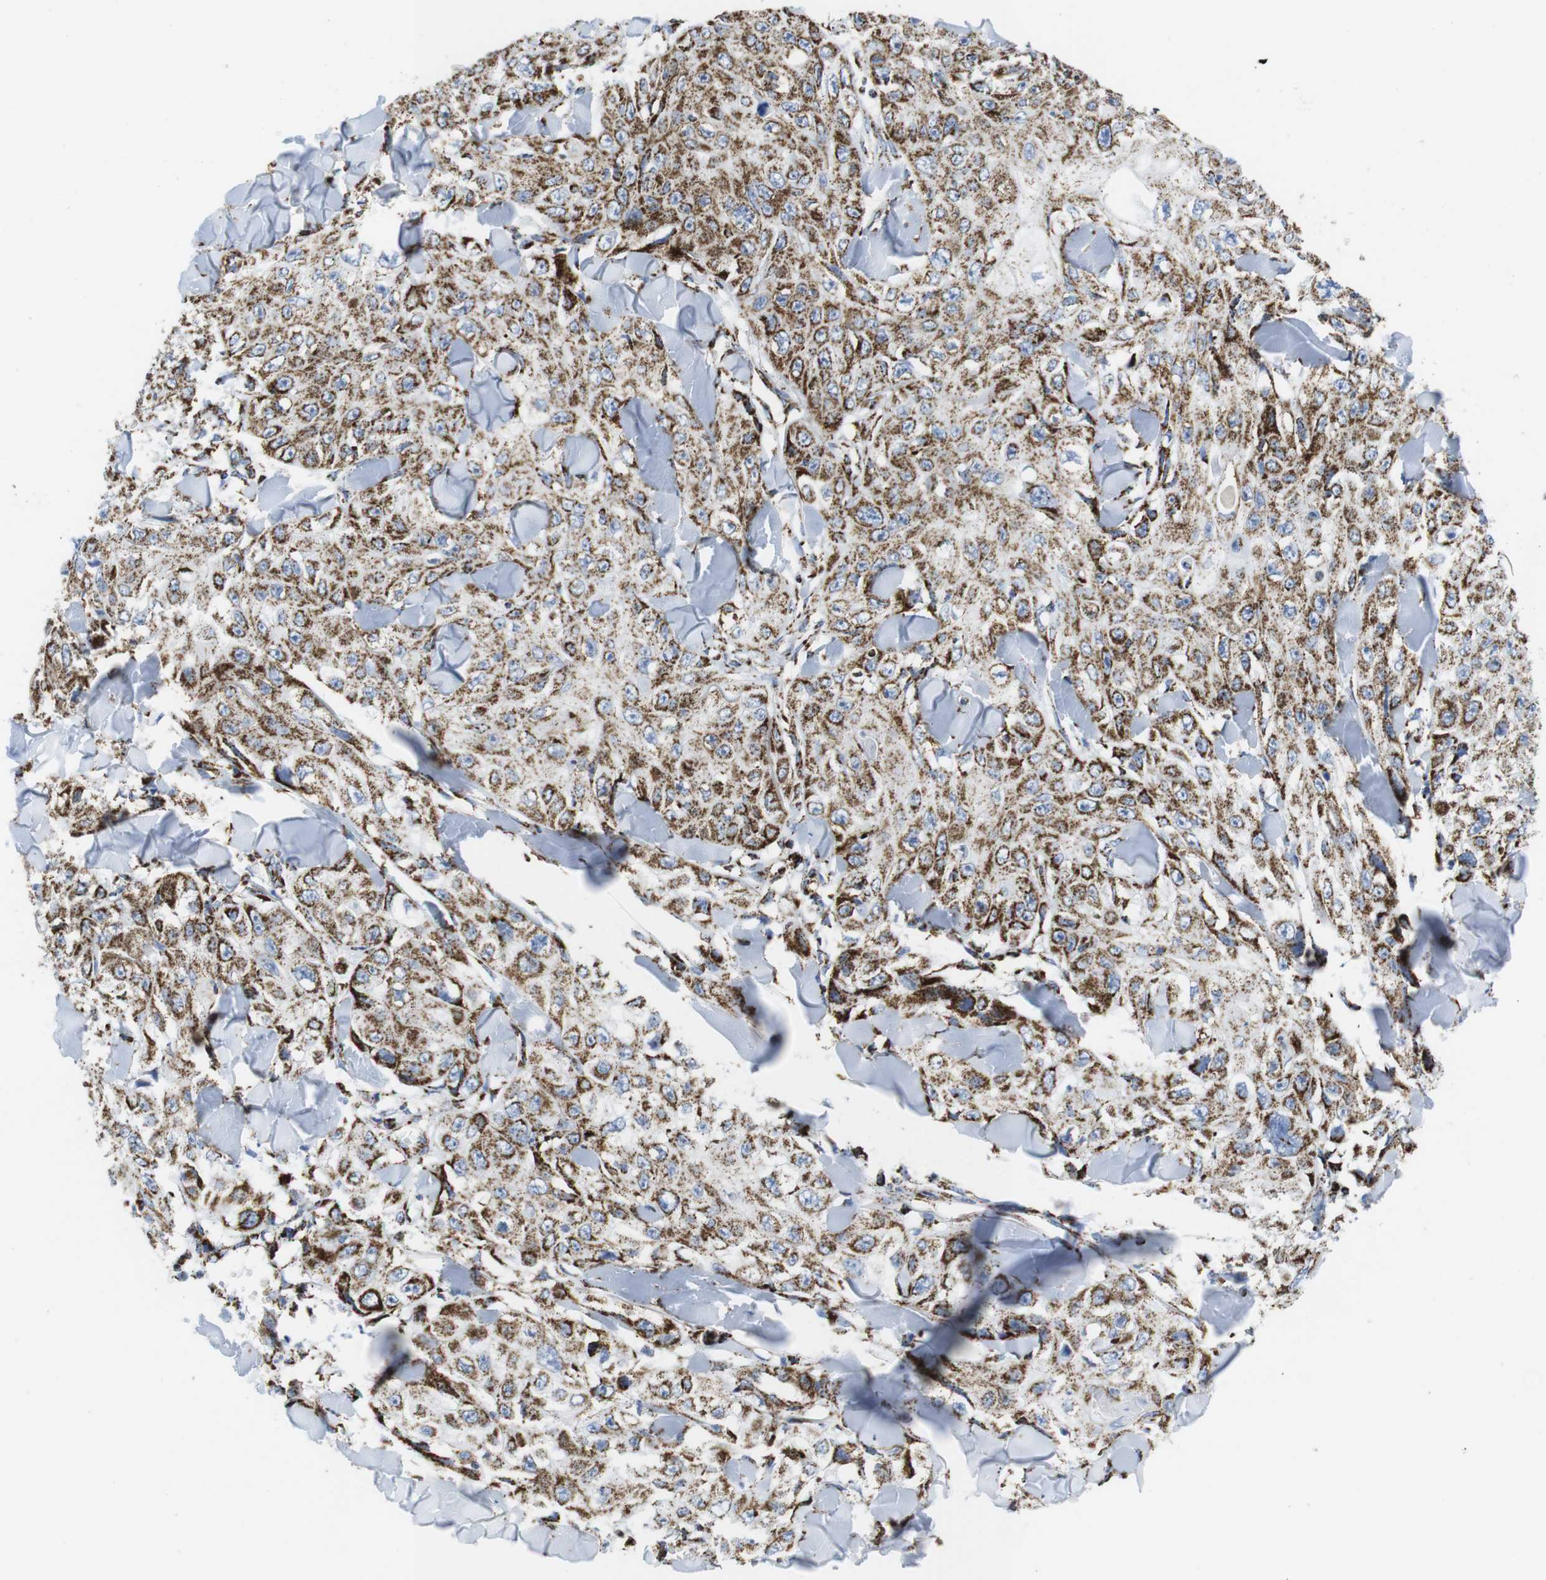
{"staining": {"intensity": "moderate", "quantity": ">75%", "location": "cytoplasmic/membranous"}, "tissue": "skin cancer", "cell_type": "Tumor cells", "image_type": "cancer", "snomed": [{"axis": "morphology", "description": "Squamous cell carcinoma, NOS"}, {"axis": "topography", "description": "Skin"}], "caption": "Squamous cell carcinoma (skin) stained with DAB (3,3'-diaminobenzidine) IHC reveals medium levels of moderate cytoplasmic/membranous expression in approximately >75% of tumor cells. Using DAB (brown) and hematoxylin (blue) stains, captured at high magnification using brightfield microscopy.", "gene": "ATP5PO", "patient": {"sex": "male", "age": 86}}